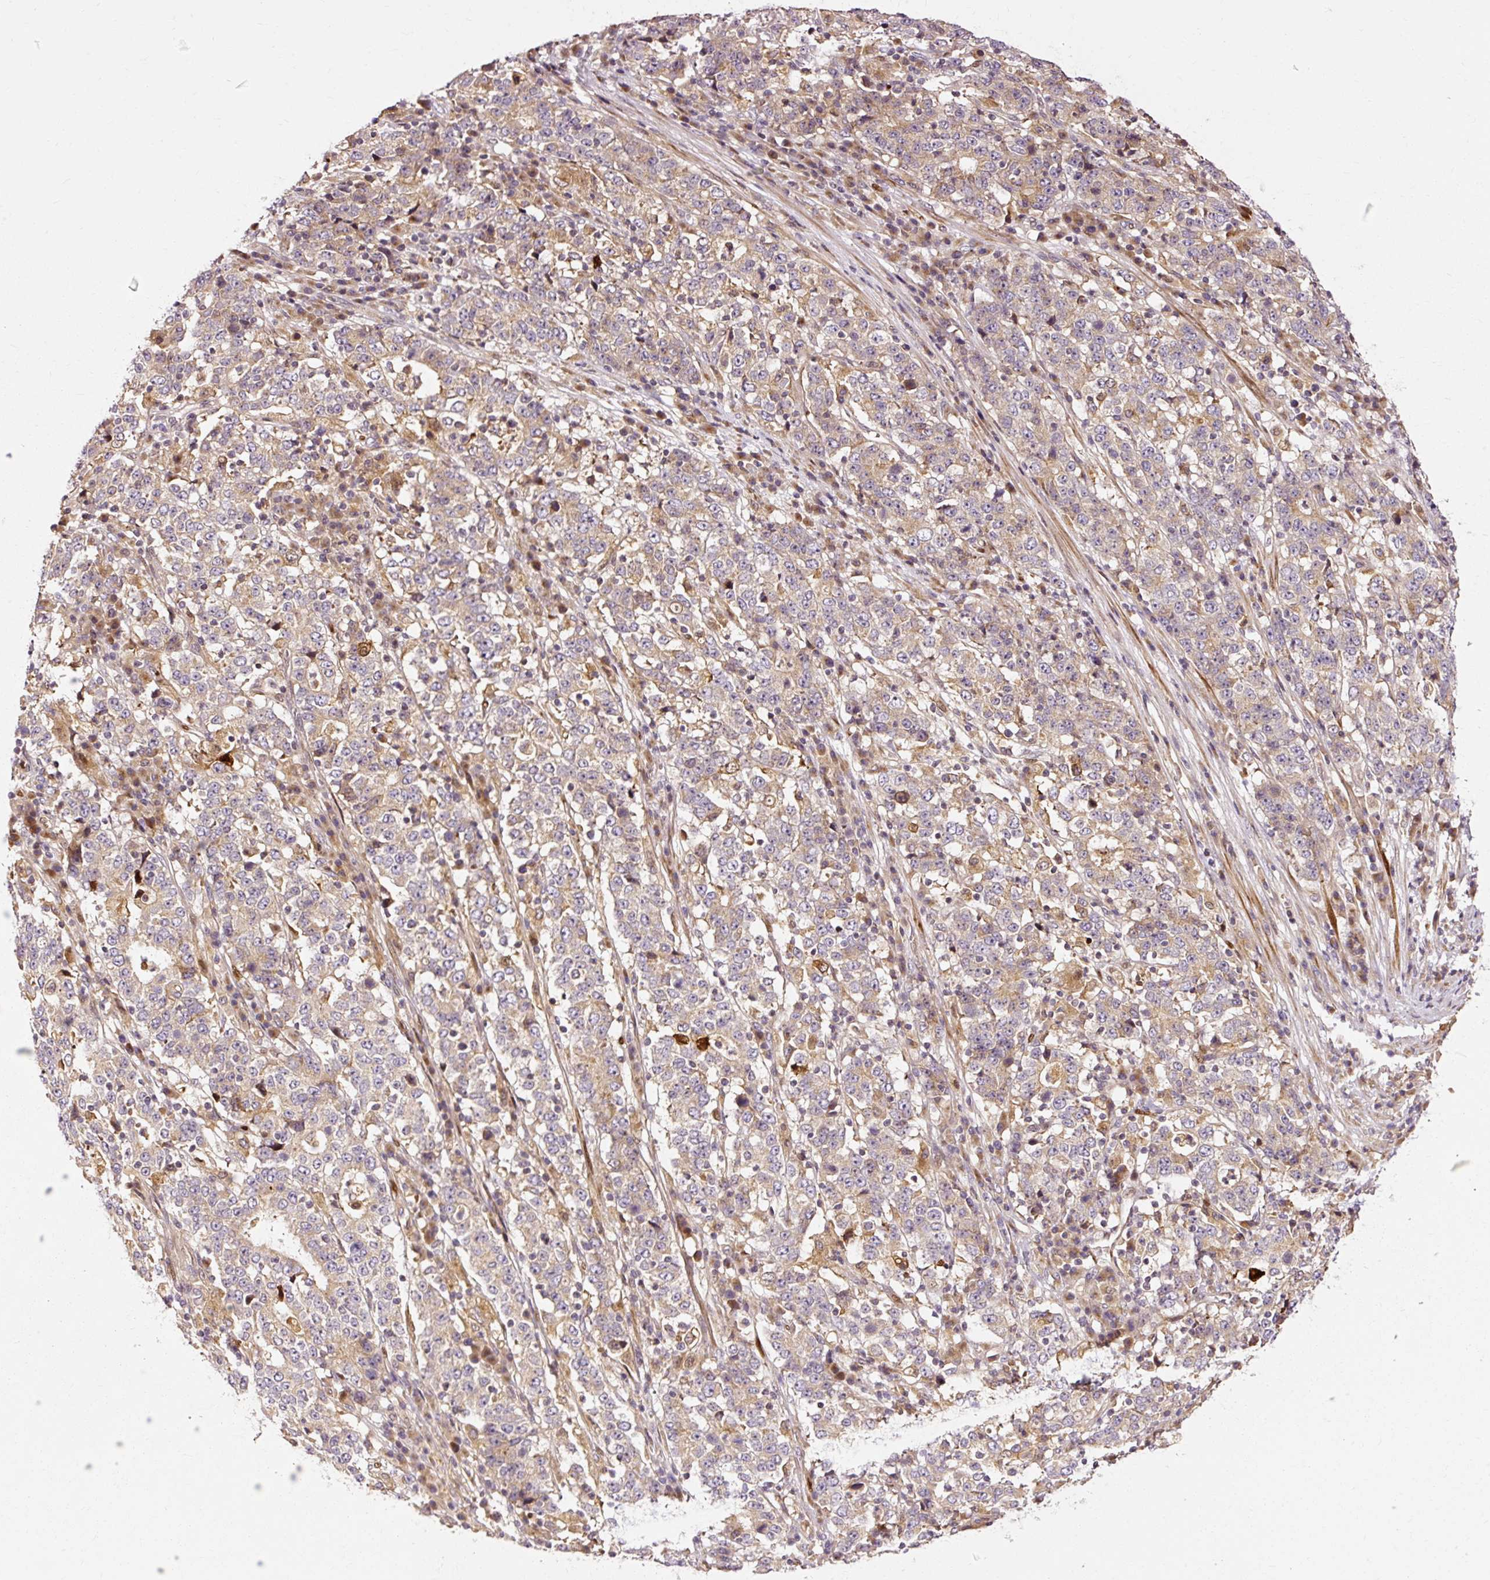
{"staining": {"intensity": "weak", "quantity": ">75%", "location": "cytoplasmic/membranous"}, "tissue": "stomach cancer", "cell_type": "Tumor cells", "image_type": "cancer", "snomed": [{"axis": "morphology", "description": "Adenocarcinoma, NOS"}, {"axis": "topography", "description": "Stomach"}], "caption": "Immunohistochemical staining of stomach adenocarcinoma reveals low levels of weak cytoplasmic/membranous protein expression in about >75% of tumor cells. (DAB = brown stain, brightfield microscopy at high magnification).", "gene": "NAPA", "patient": {"sex": "male", "age": 59}}